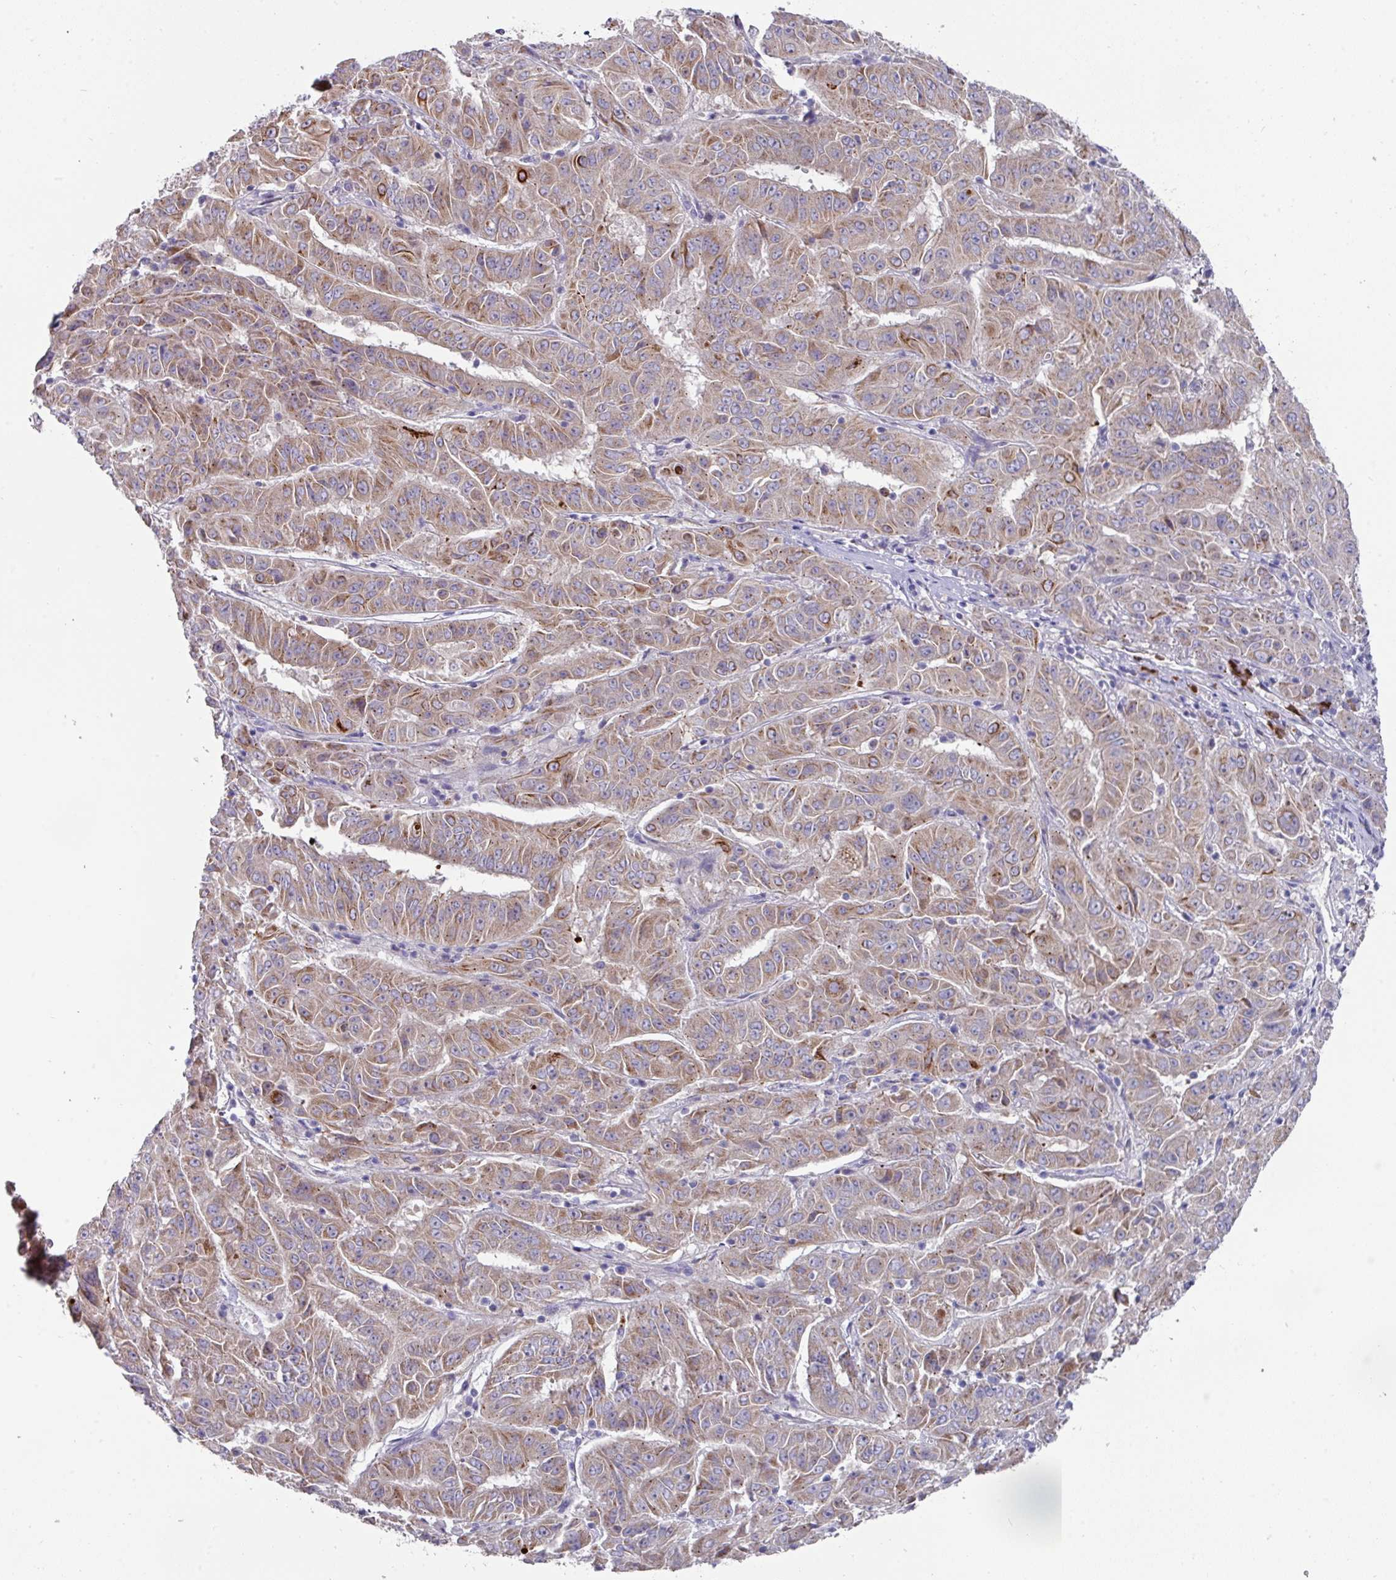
{"staining": {"intensity": "moderate", "quantity": "25%-75%", "location": "cytoplasmic/membranous"}, "tissue": "pancreatic cancer", "cell_type": "Tumor cells", "image_type": "cancer", "snomed": [{"axis": "morphology", "description": "Adenocarcinoma, NOS"}, {"axis": "topography", "description": "Pancreas"}], "caption": "Protein staining by IHC exhibits moderate cytoplasmic/membranous staining in approximately 25%-75% of tumor cells in pancreatic cancer (adenocarcinoma).", "gene": "IL4R", "patient": {"sex": "male", "age": 63}}